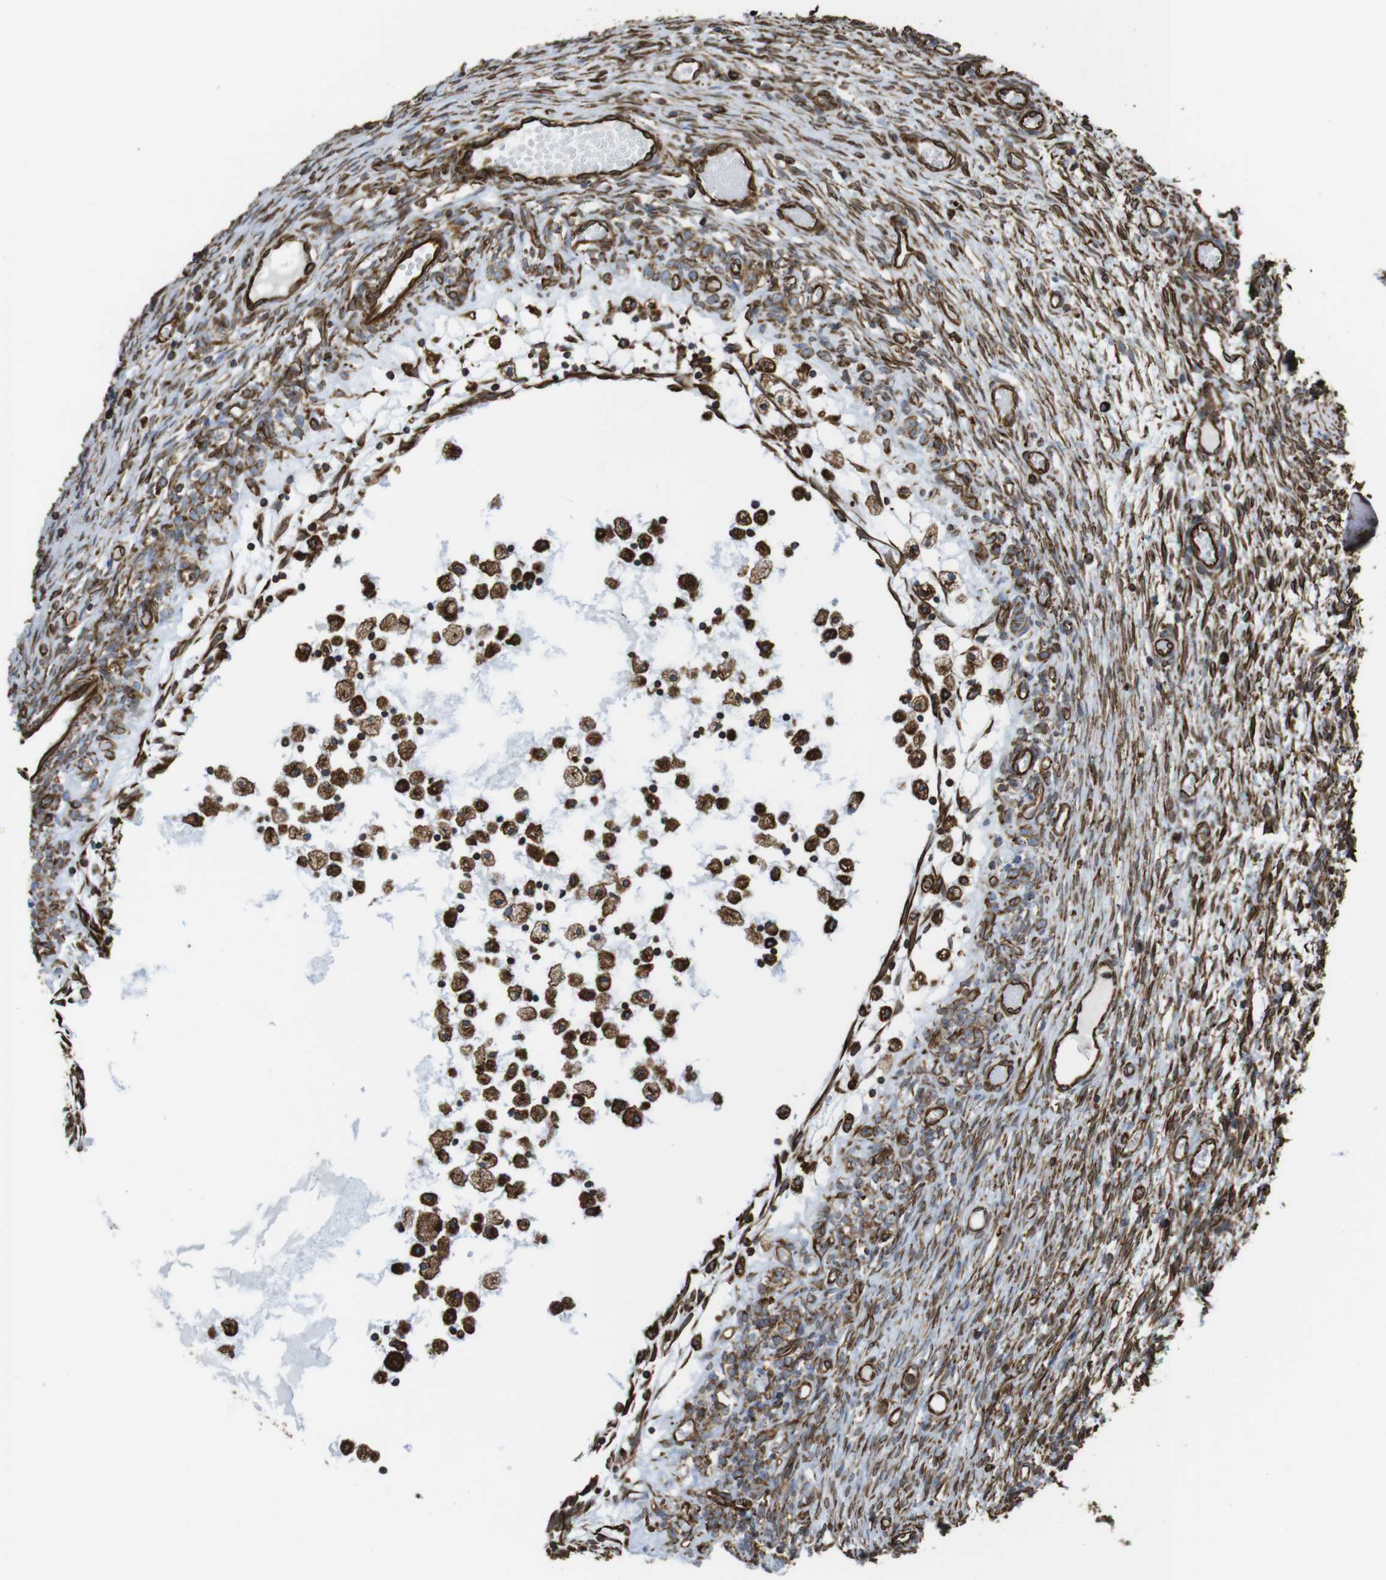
{"staining": {"intensity": "strong", "quantity": ">75%", "location": "cytoplasmic/membranous"}, "tissue": "ovary", "cell_type": "Ovarian stroma cells", "image_type": "normal", "snomed": [{"axis": "morphology", "description": "Normal tissue, NOS"}, {"axis": "topography", "description": "Ovary"}], "caption": "Protein expression analysis of unremarkable ovary exhibits strong cytoplasmic/membranous staining in about >75% of ovarian stroma cells. The staining was performed using DAB (3,3'-diaminobenzidine) to visualize the protein expression in brown, while the nuclei were stained in blue with hematoxylin (Magnification: 20x).", "gene": "RALGPS1", "patient": {"sex": "female", "age": 35}}